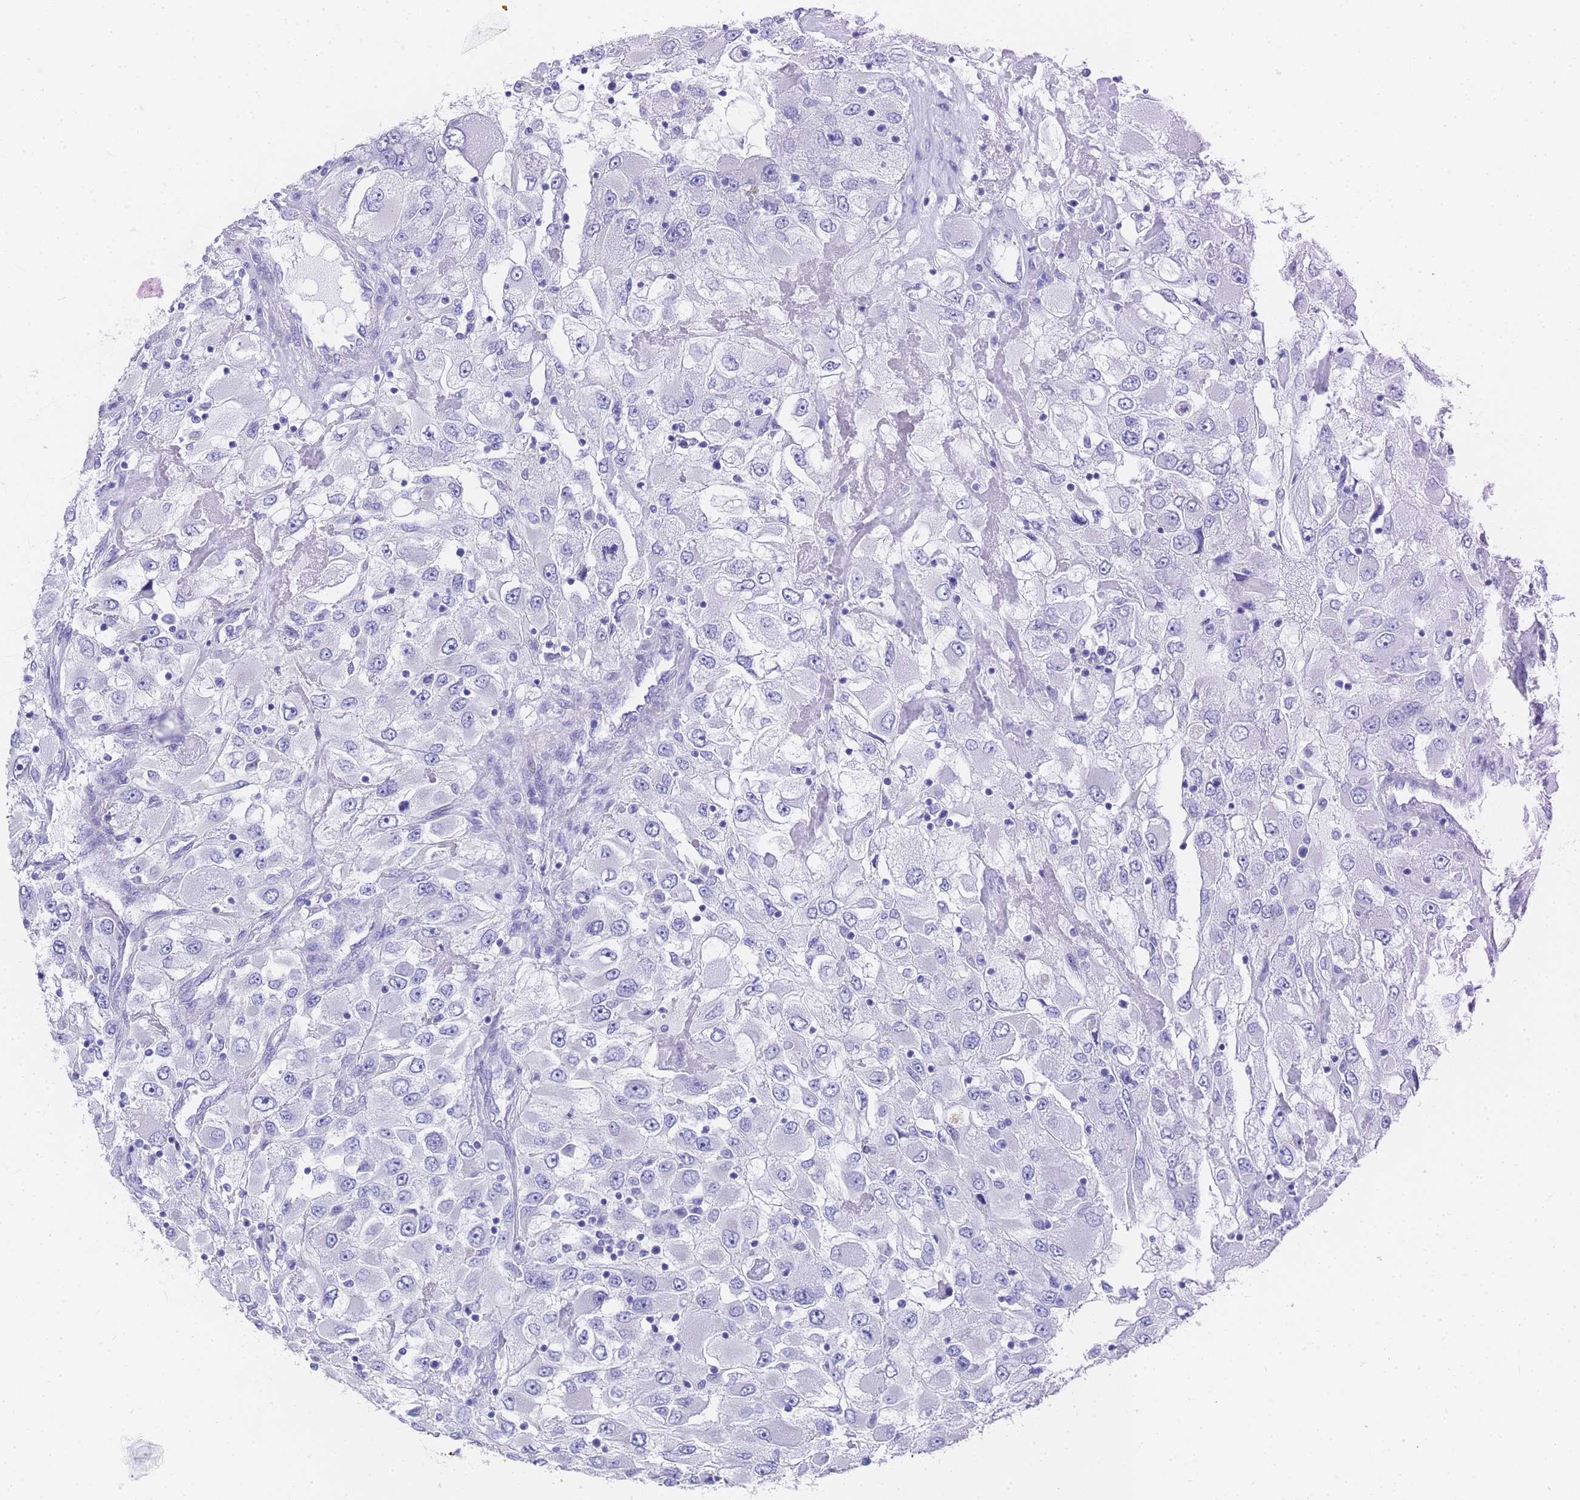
{"staining": {"intensity": "negative", "quantity": "none", "location": "none"}, "tissue": "renal cancer", "cell_type": "Tumor cells", "image_type": "cancer", "snomed": [{"axis": "morphology", "description": "Adenocarcinoma, NOS"}, {"axis": "topography", "description": "Kidney"}], "caption": "A micrograph of adenocarcinoma (renal) stained for a protein exhibits no brown staining in tumor cells.", "gene": "TUBB1", "patient": {"sex": "female", "age": 52}}